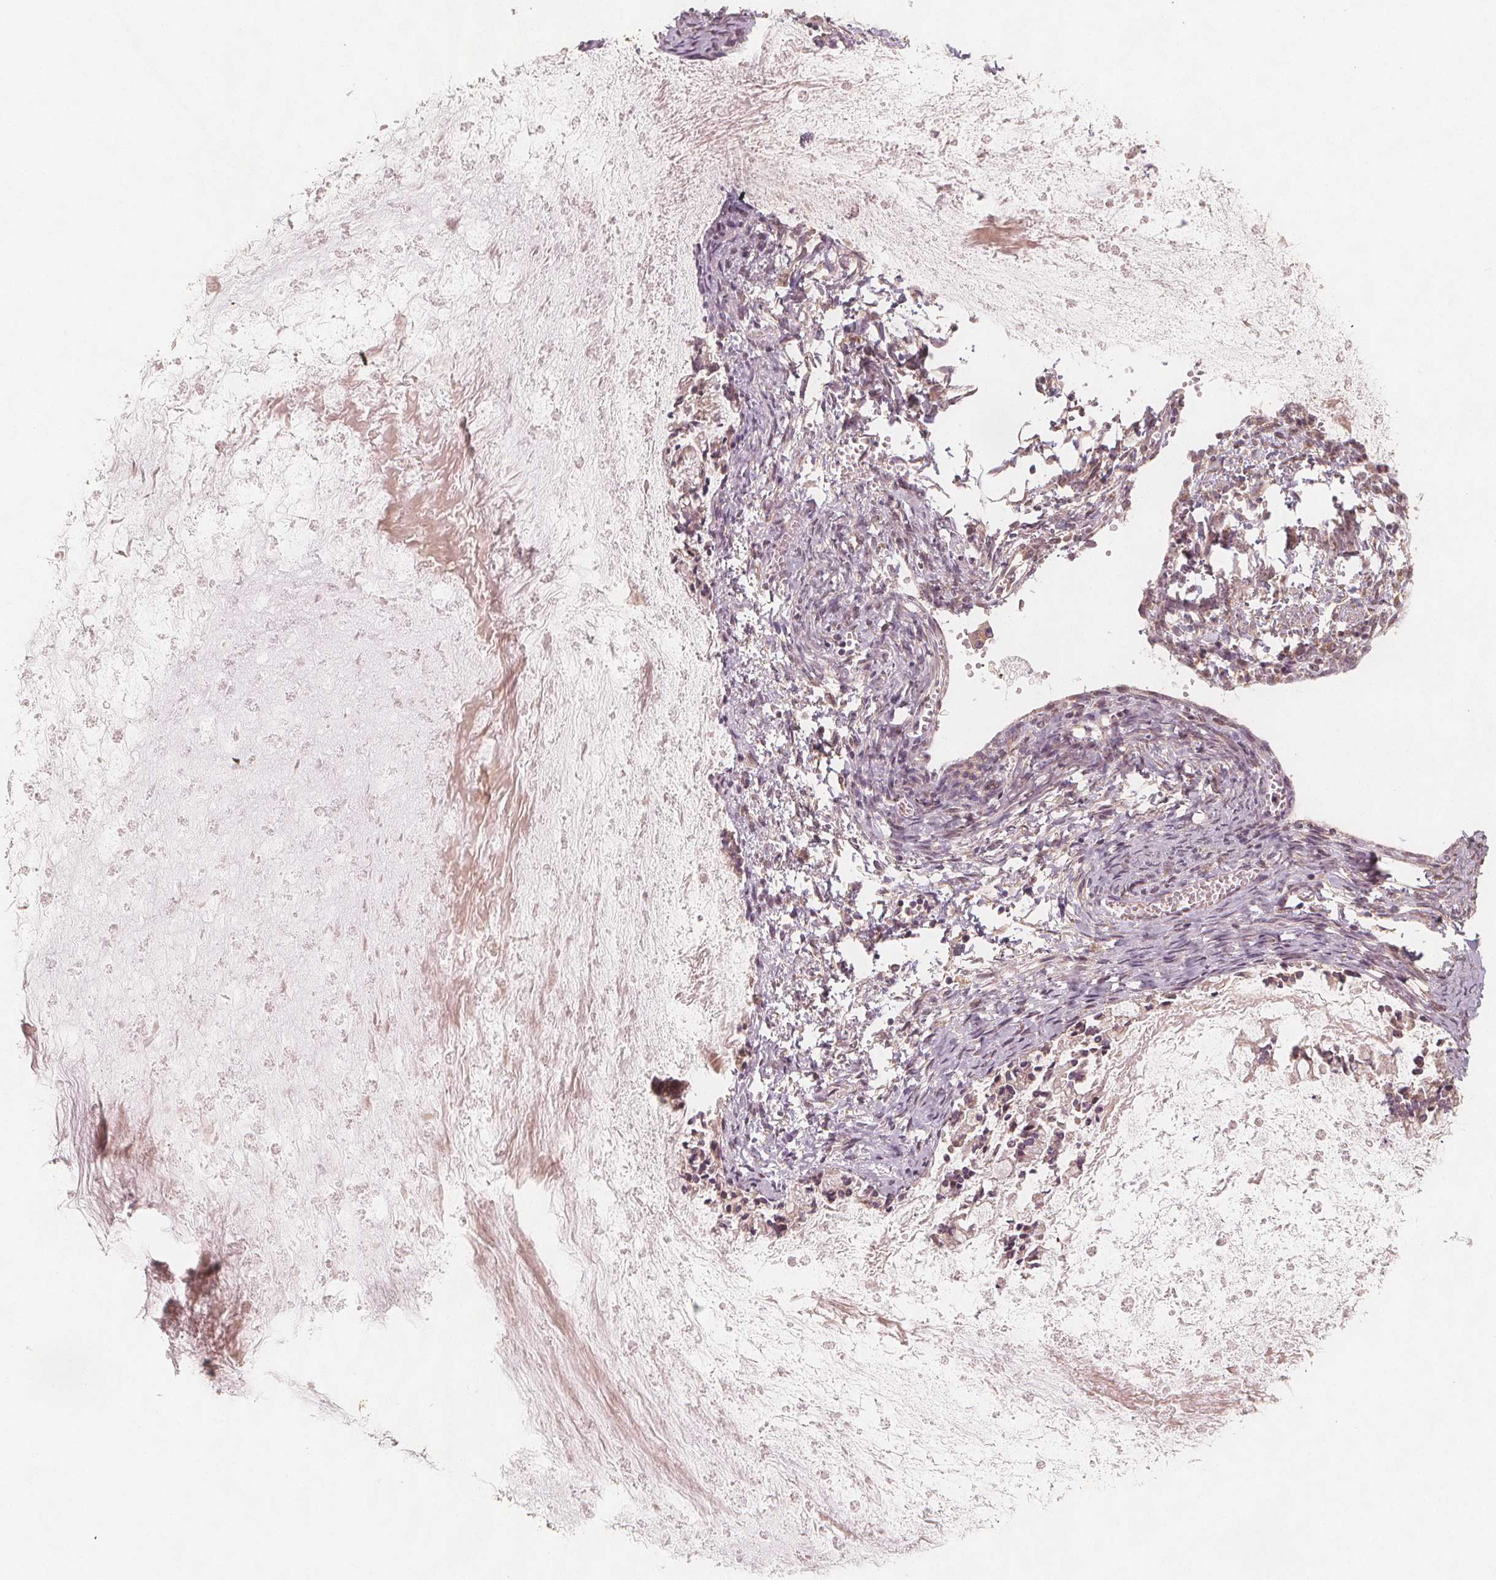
{"staining": {"intensity": "negative", "quantity": "none", "location": "none"}, "tissue": "ovarian cancer", "cell_type": "Tumor cells", "image_type": "cancer", "snomed": [{"axis": "morphology", "description": "Cystadenocarcinoma, mucinous, NOS"}, {"axis": "topography", "description": "Ovary"}], "caption": "A histopathology image of human ovarian mucinous cystadenocarcinoma is negative for staining in tumor cells. (DAB (3,3'-diaminobenzidine) immunohistochemistry with hematoxylin counter stain).", "gene": "NCSTN", "patient": {"sex": "female", "age": 67}}